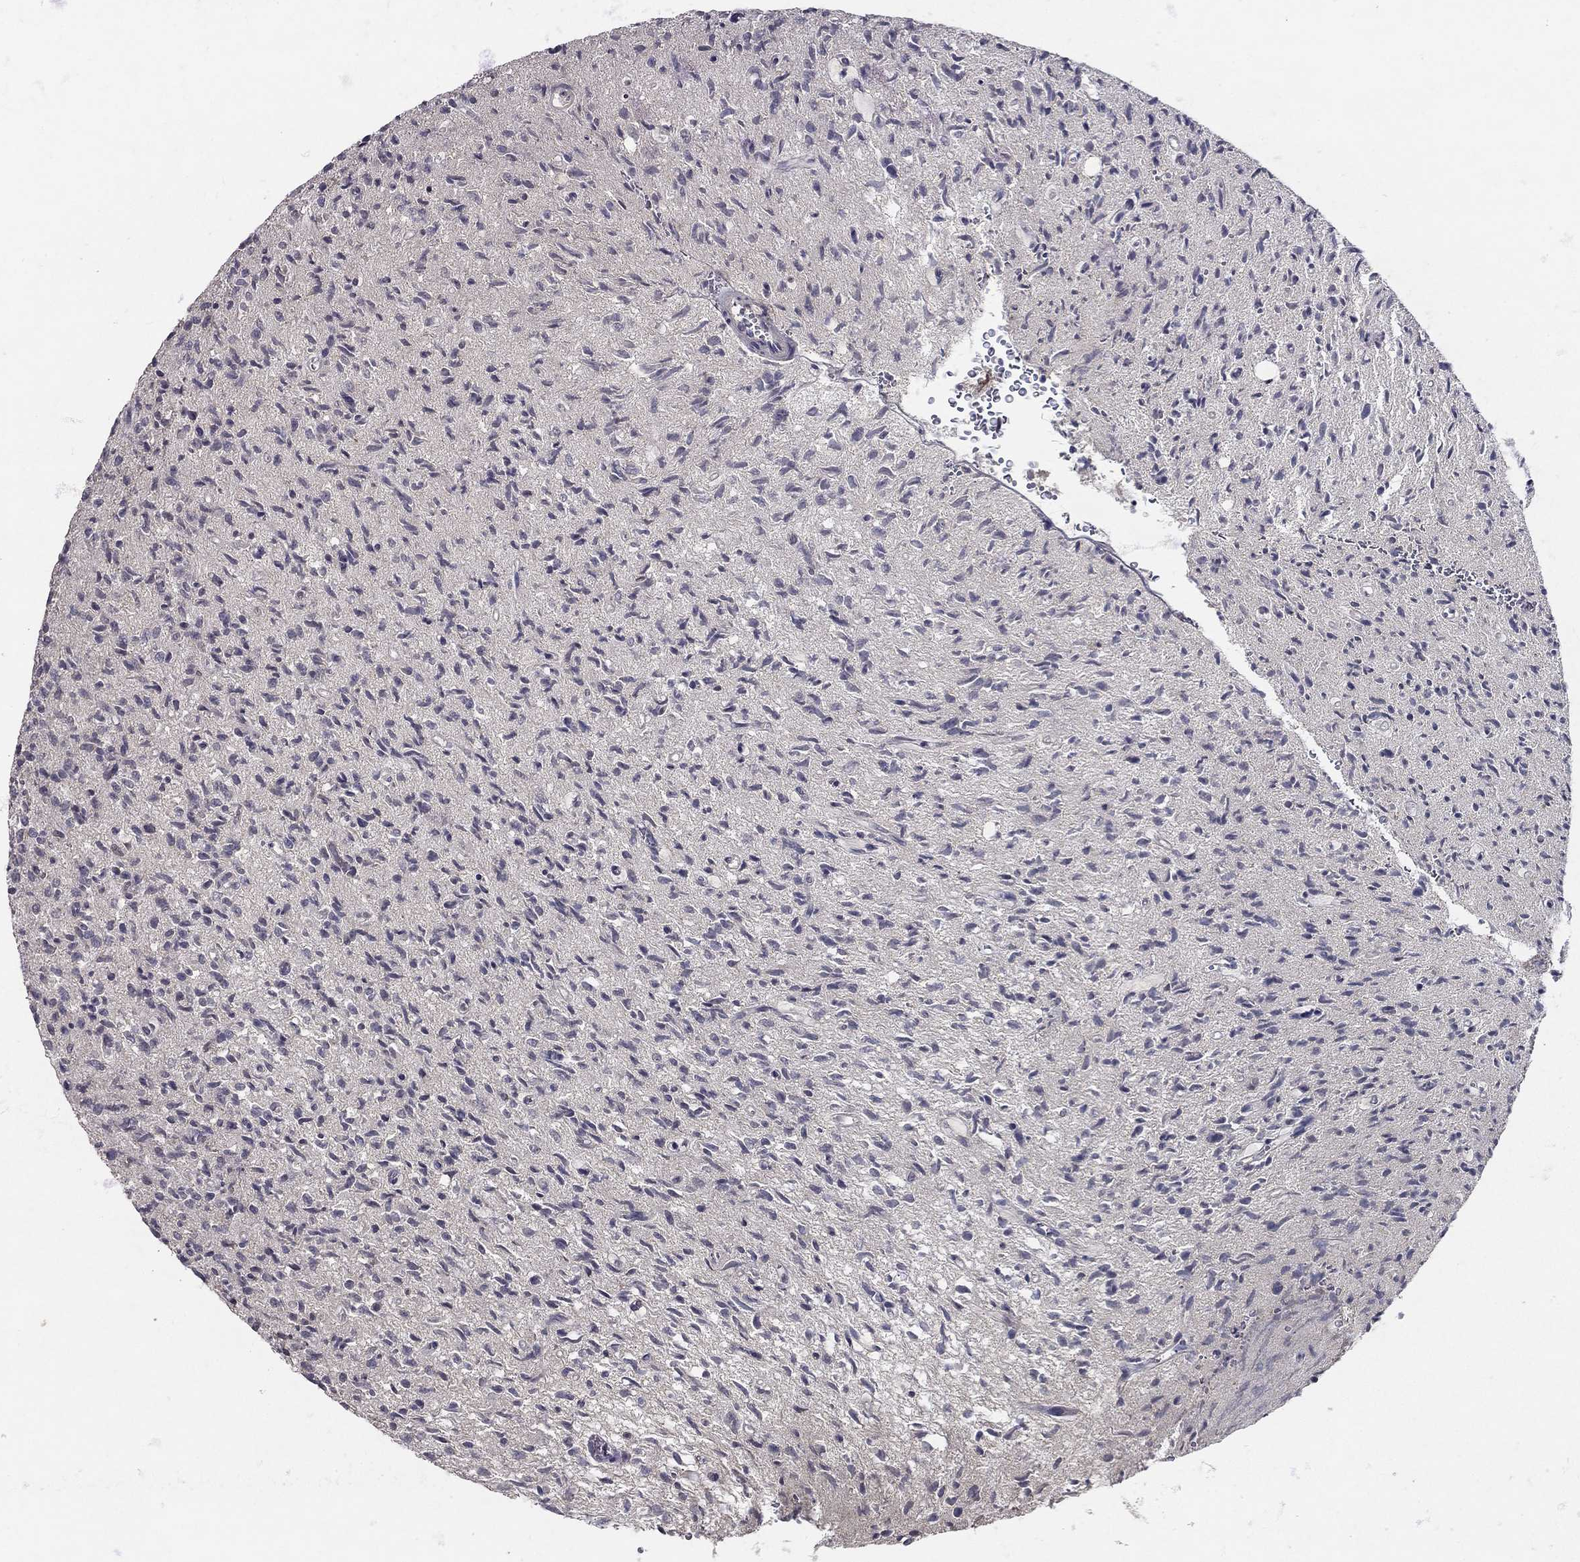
{"staining": {"intensity": "negative", "quantity": "none", "location": "none"}, "tissue": "glioma", "cell_type": "Tumor cells", "image_type": "cancer", "snomed": [{"axis": "morphology", "description": "Glioma, malignant, High grade"}, {"axis": "topography", "description": "Brain"}], "caption": "Protein analysis of glioma reveals no significant staining in tumor cells.", "gene": "ESR2", "patient": {"sex": "male", "age": 64}}